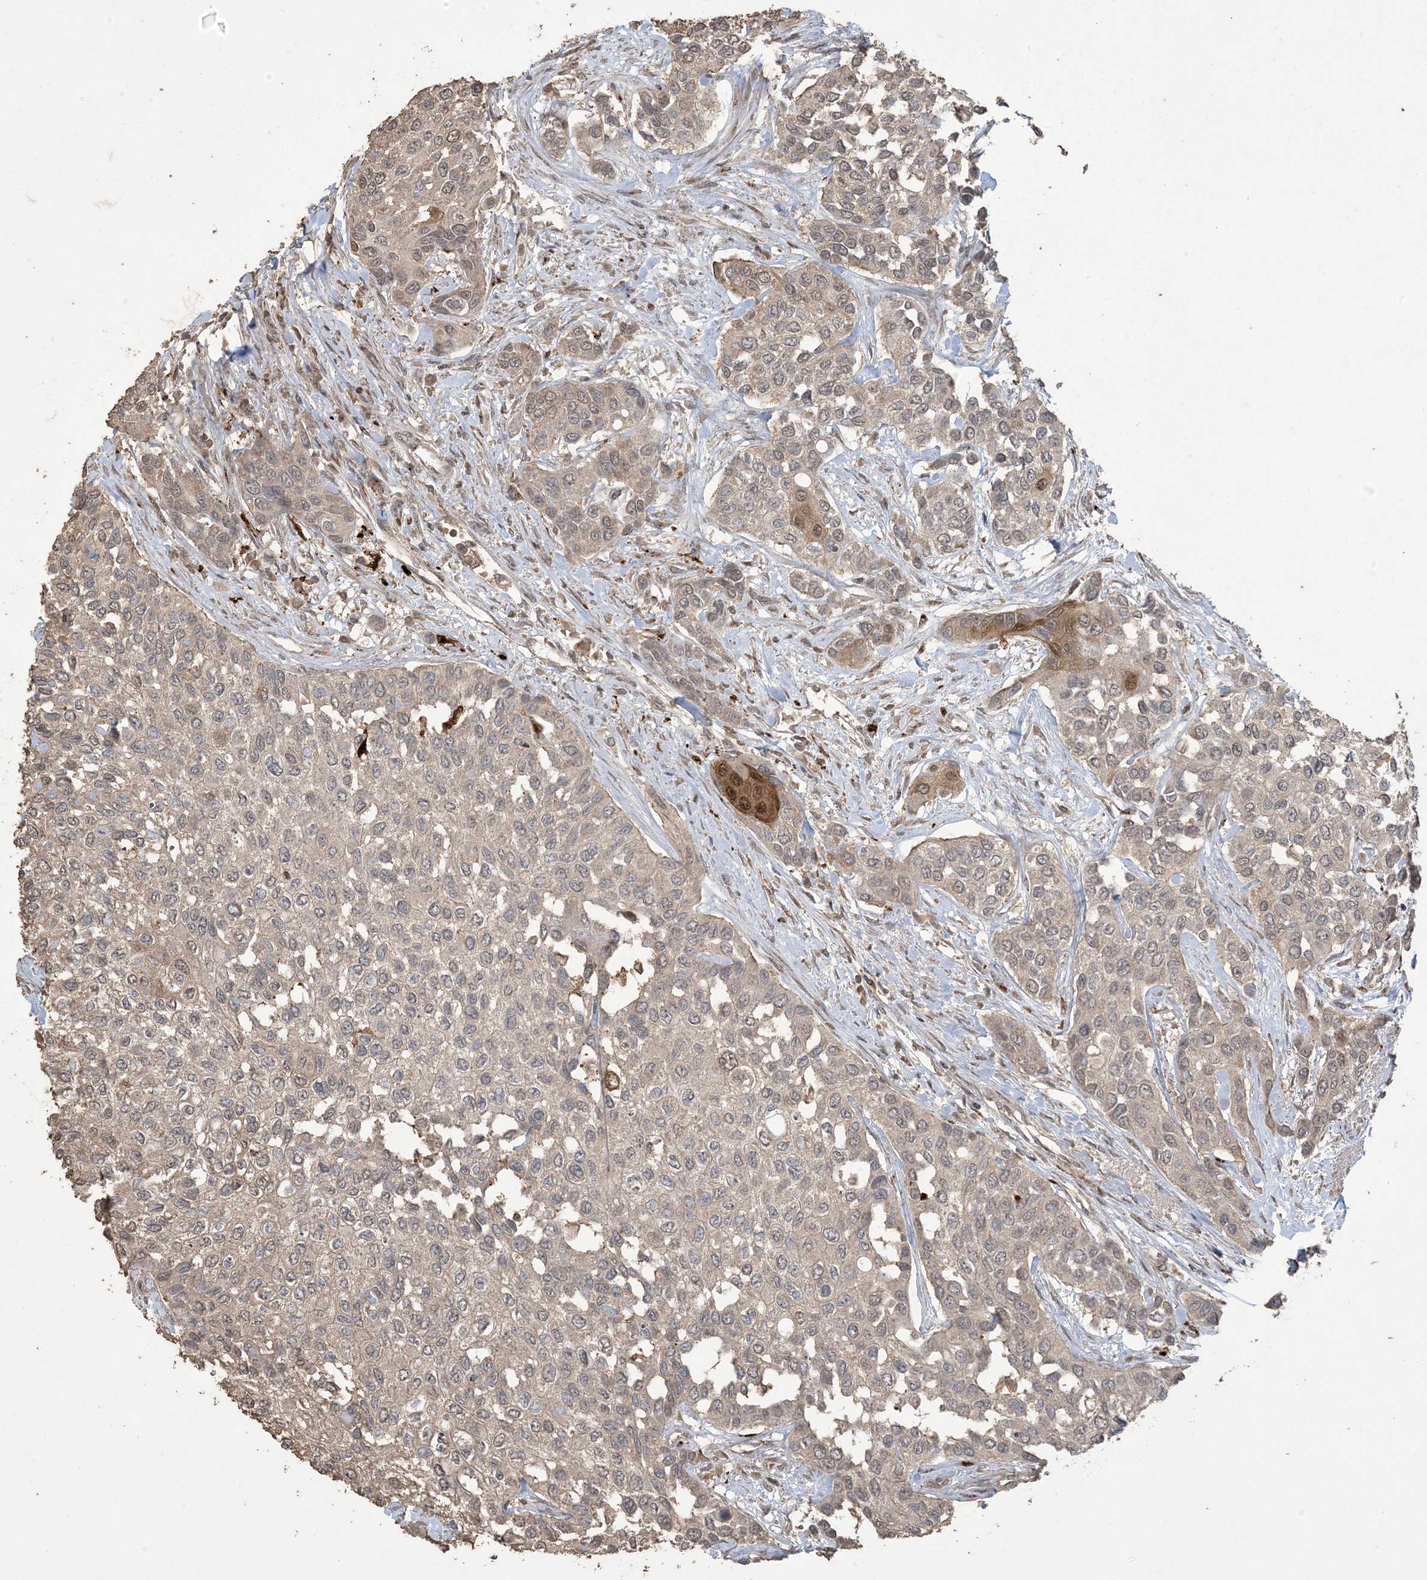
{"staining": {"intensity": "weak", "quantity": "<25%", "location": "cytoplasmic/membranous"}, "tissue": "urothelial cancer", "cell_type": "Tumor cells", "image_type": "cancer", "snomed": [{"axis": "morphology", "description": "Normal tissue, NOS"}, {"axis": "morphology", "description": "Urothelial carcinoma, High grade"}, {"axis": "topography", "description": "Vascular tissue"}, {"axis": "topography", "description": "Urinary bladder"}], "caption": "Tumor cells show no significant expression in urothelial cancer.", "gene": "EFCAB8", "patient": {"sex": "female", "age": 56}}